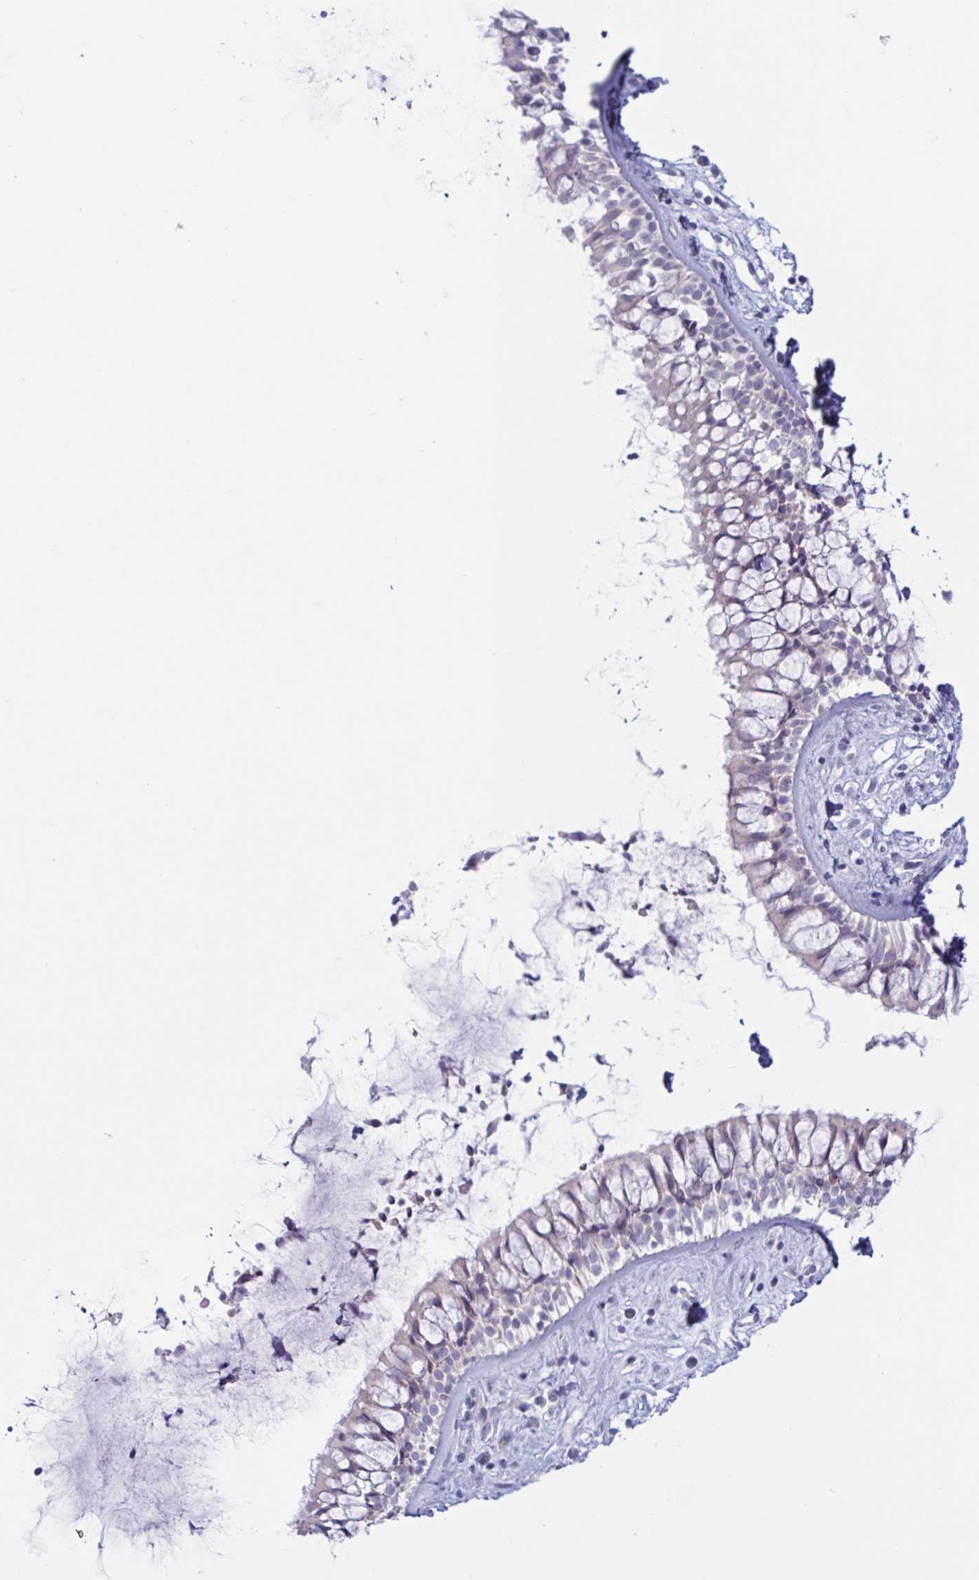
{"staining": {"intensity": "negative", "quantity": "none", "location": "none"}, "tissue": "nasopharynx", "cell_type": "Respiratory epithelial cells", "image_type": "normal", "snomed": [{"axis": "morphology", "description": "Normal tissue, NOS"}, {"axis": "topography", "description": "Nasopharynx"}], "caption": "Immunohistochemistry of normal human nasopharynx reveals no positivity in respiratory epithelial cells.", "gene": "NAA30", "patient": {"sex": "male", "age": 32}}